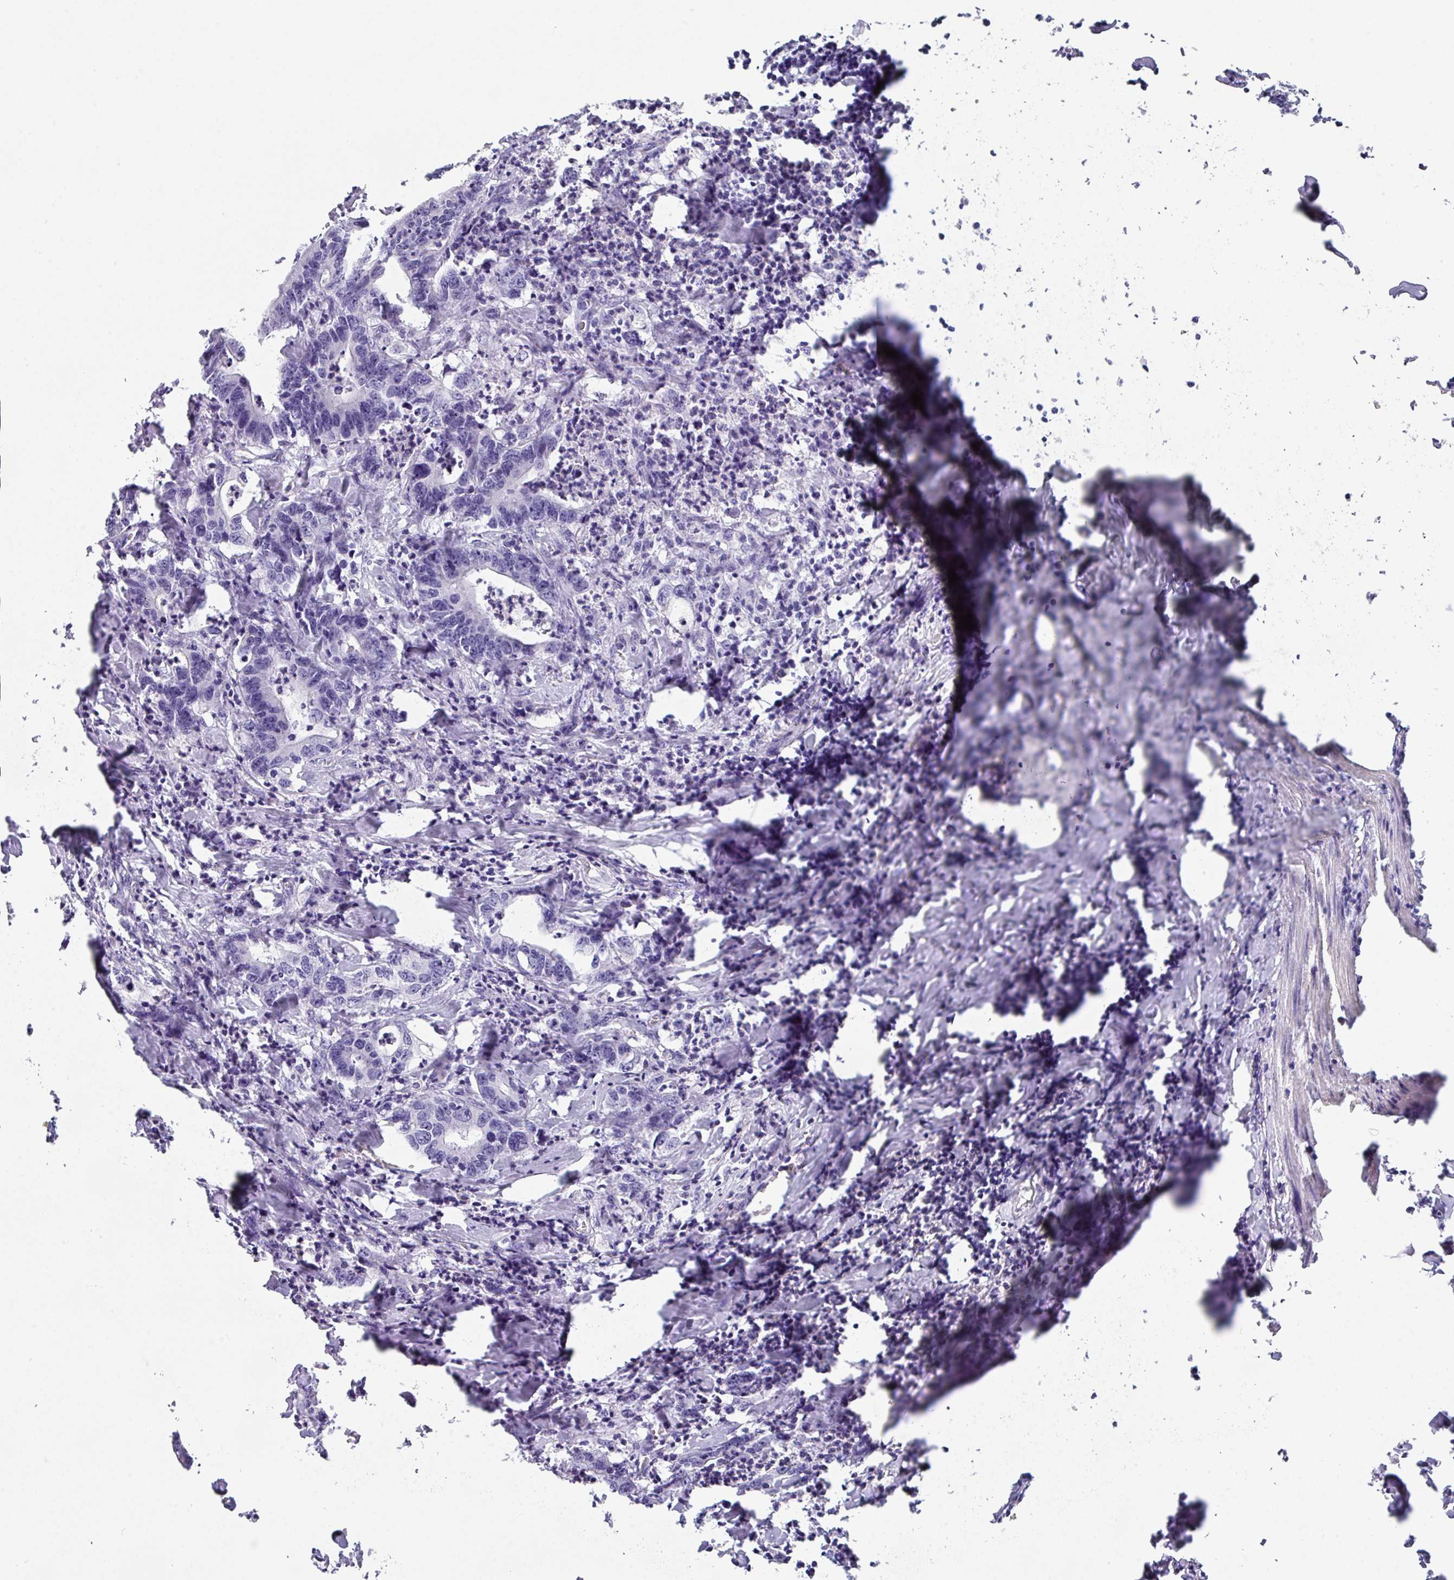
{"staining": {"intensity": "negative", "quantity": "none", "location": "none"}, "tissue": "colorectal cancer", "cell_type": "Tumor cells", "image_type": "cancer", "snomed": [{"axis": "morphology", "description": "Adenocarcinoma, NOS"}, {"axis": "topography", "description": "Colon"}], "caption": "Immunohistochemical staining of human adenocarcinoma (colorectal) shows no significant positivity in tumor cells. (DAB (3,3'-diaminobenzidine) IHC with hematoxylin counter stain).", "gene": "PEX10", "patient": {"sex": "female", "age": 75}}